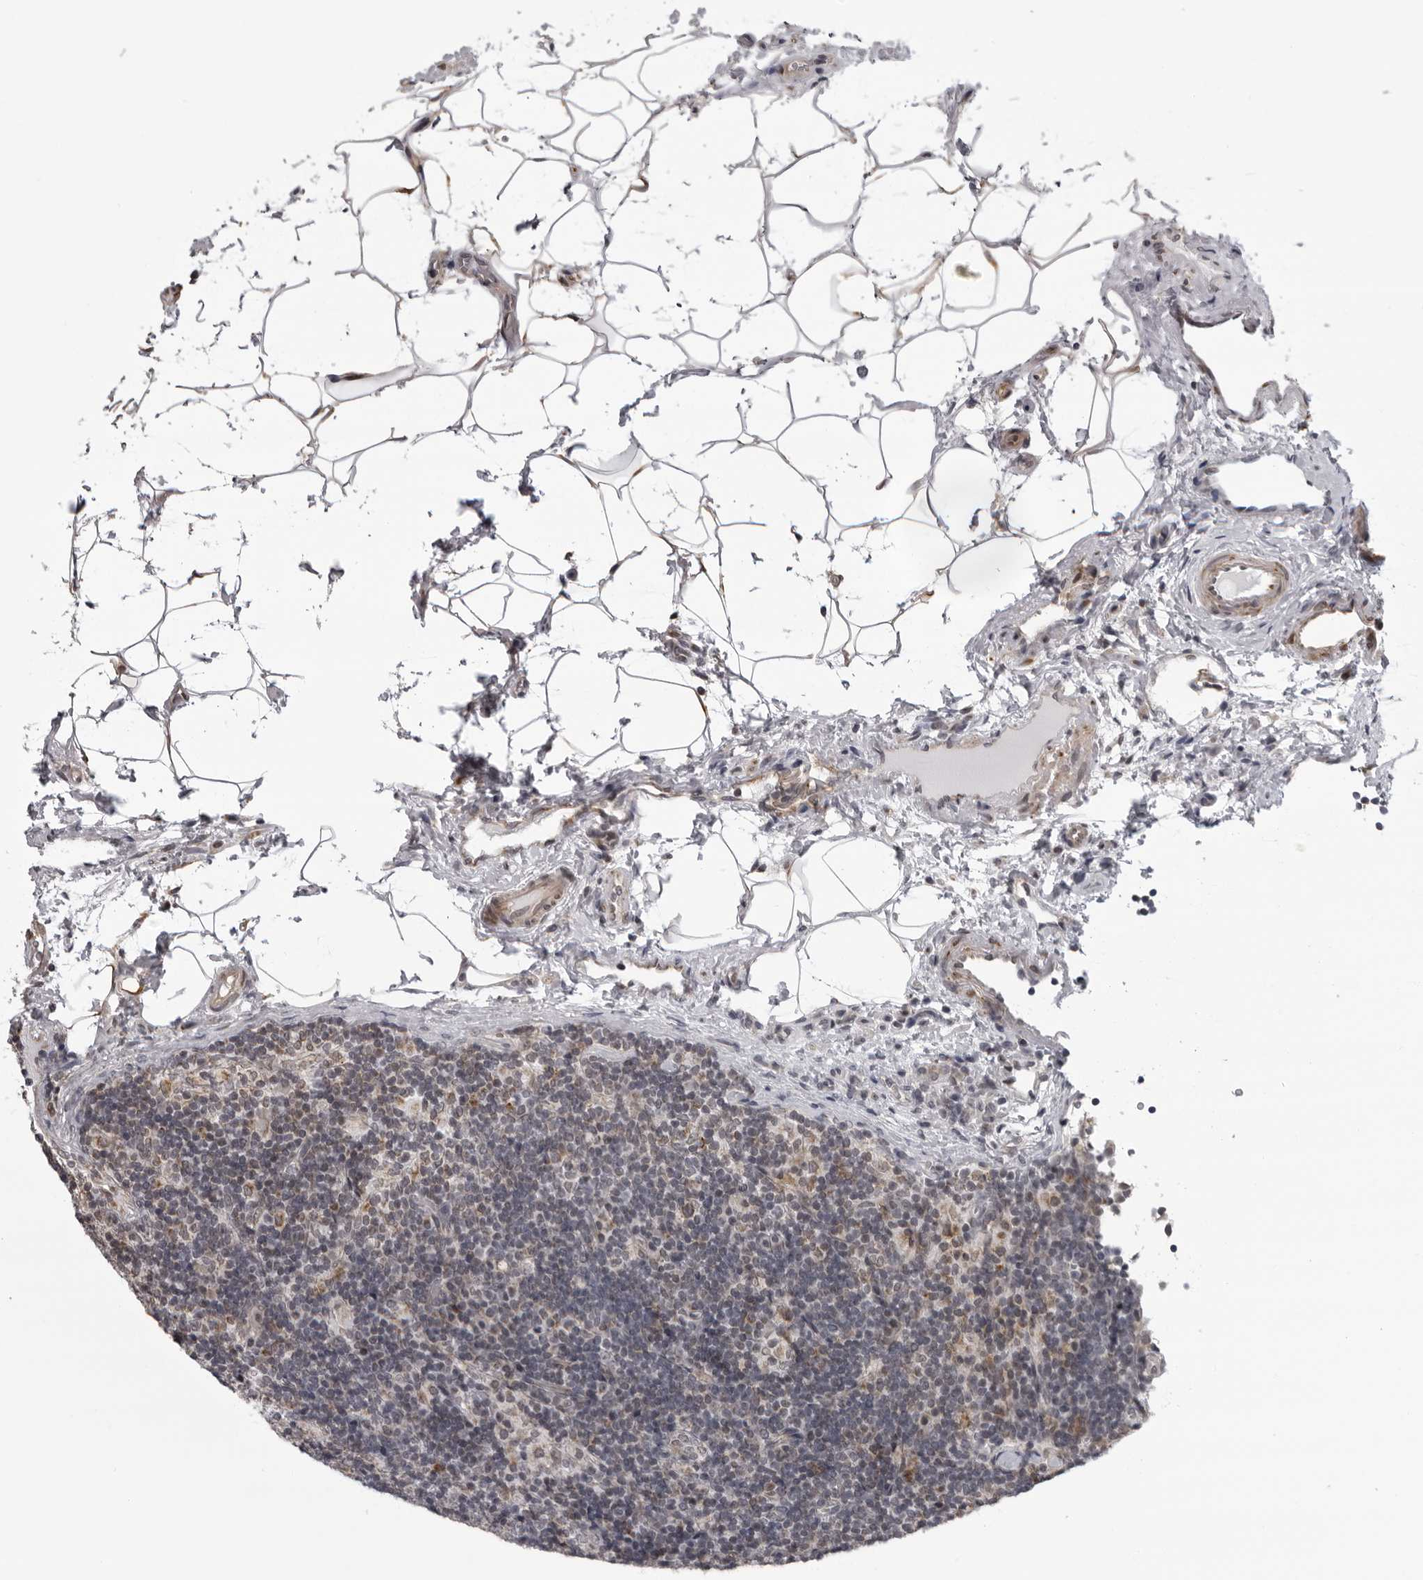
{"staining": {"intensity": "moderate", "quantity": "<25%", "location": "cytoplasmic/membranous"}, "tissue": "lymph node", "cell_type": "Germinal center cells", "image_type": "normal", "snomed": [{"axis": "morphology", "description": "Normal tissue, NOS"}, {"axis": "topography", "description": "Lymph node"}], "caption": "Immunohistochemistry staining of normal lymph node, which reveals low levels of moderate cytoplasmic/membranous expression in approximately <25% of germinal center cells indicating moderate cytoplasmic/membranous protein expression. The staining was performed using DAB (3,3'-diaminobenzidine) (brown) for protein detection and nuclei were counterstained in hematoxylin (blue).", "gene": "RTCA", "patient": {"sex": "female", "age": 22}}